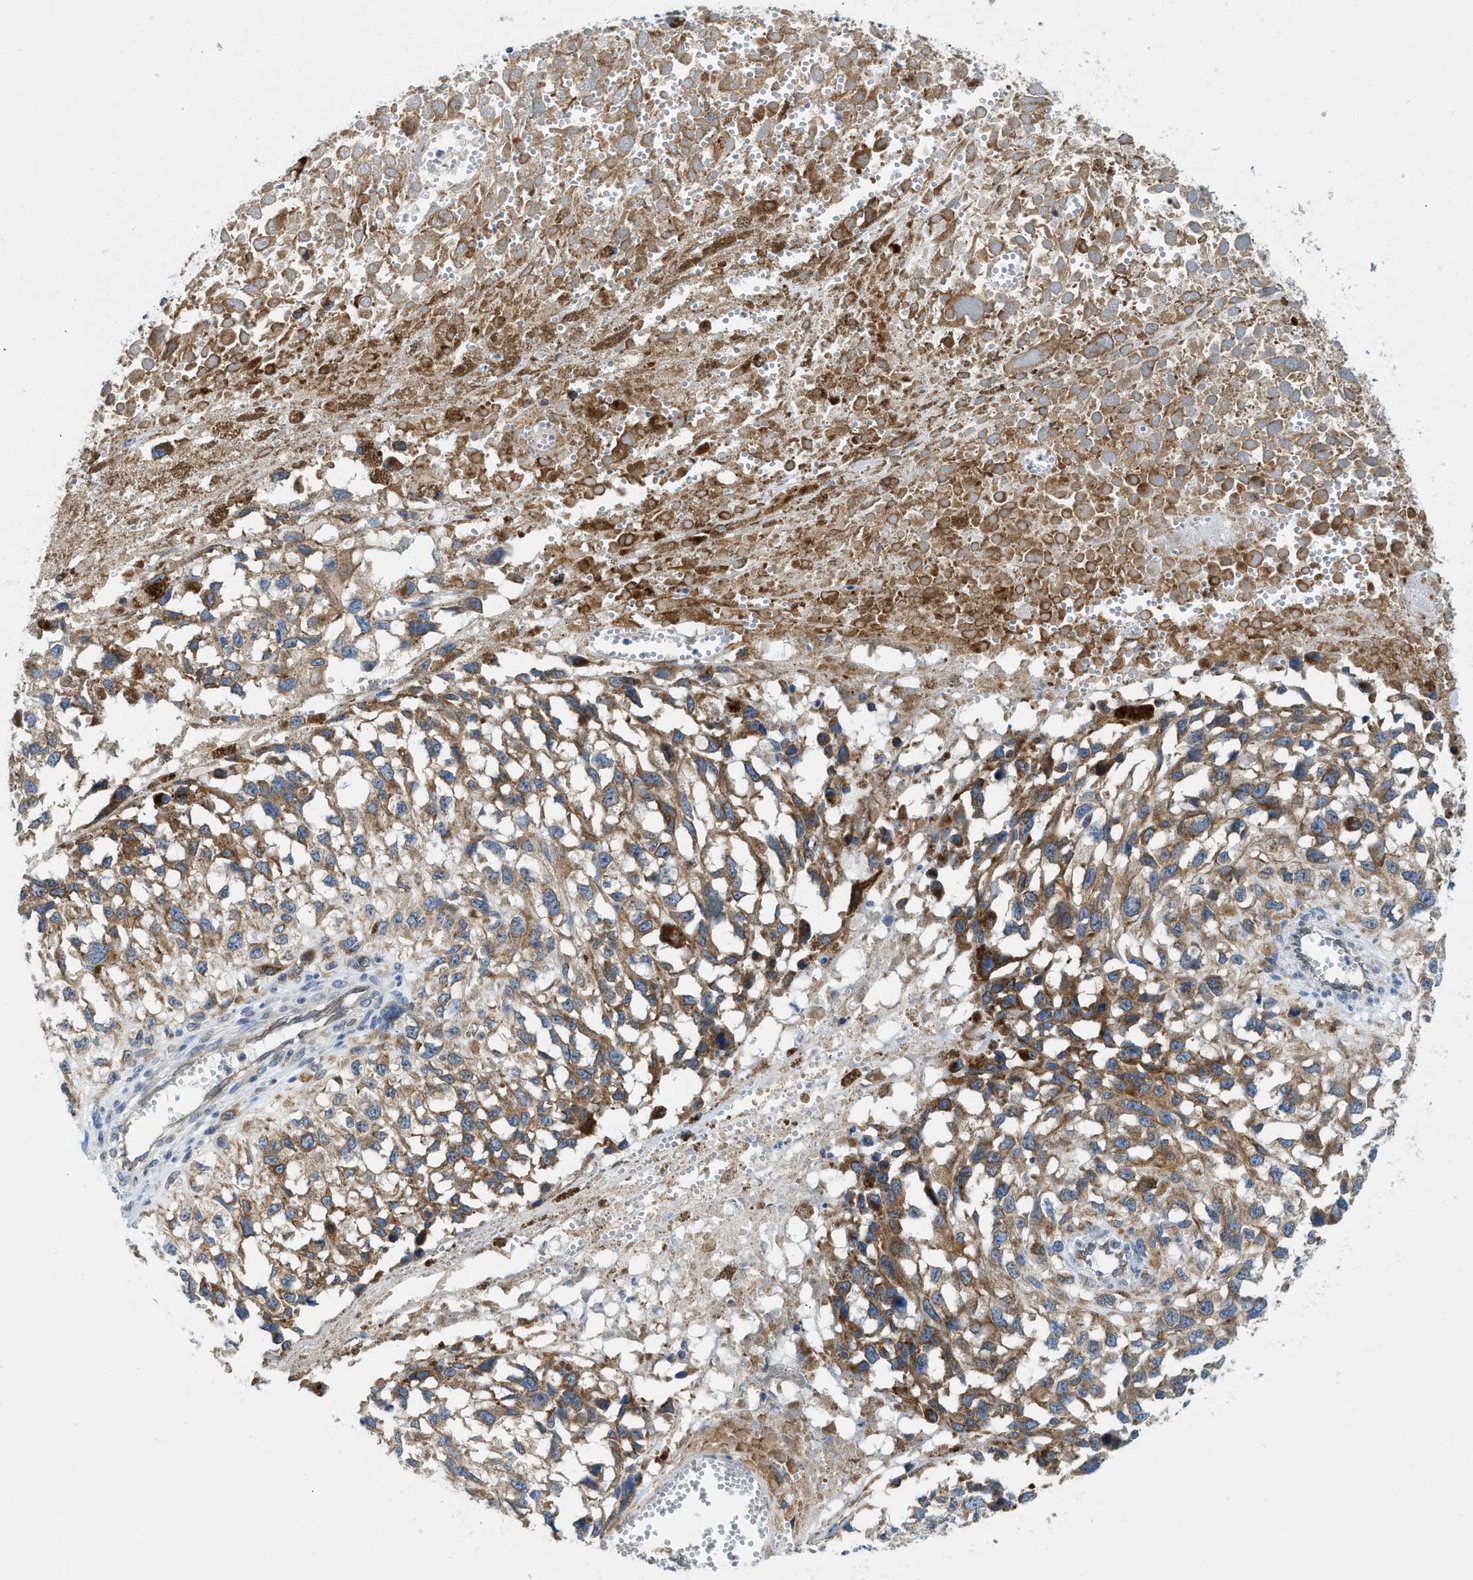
{"staining": {"intensity": "moderate", "quantity": ">75%", "location": "cytoplasmic/membranous"}, "tissue": "melanoma", "cell_type": "Tumor cells", "image_type": "cancer", "snomed": [{"axis": "morphology", "description": "Malignant melanoma, Metastatic site"}, {"axis": "topography", "description": "Lymph node"}], "caption": "This histopathology image exhibits IHC staining of human malignant melanoma (metastatic site), with medium moderate cytoplasmic/membranous staining in about >75% of tumor cells.", "gene": "BCAP31", "patient": {"sex": "male", "age": 59}}